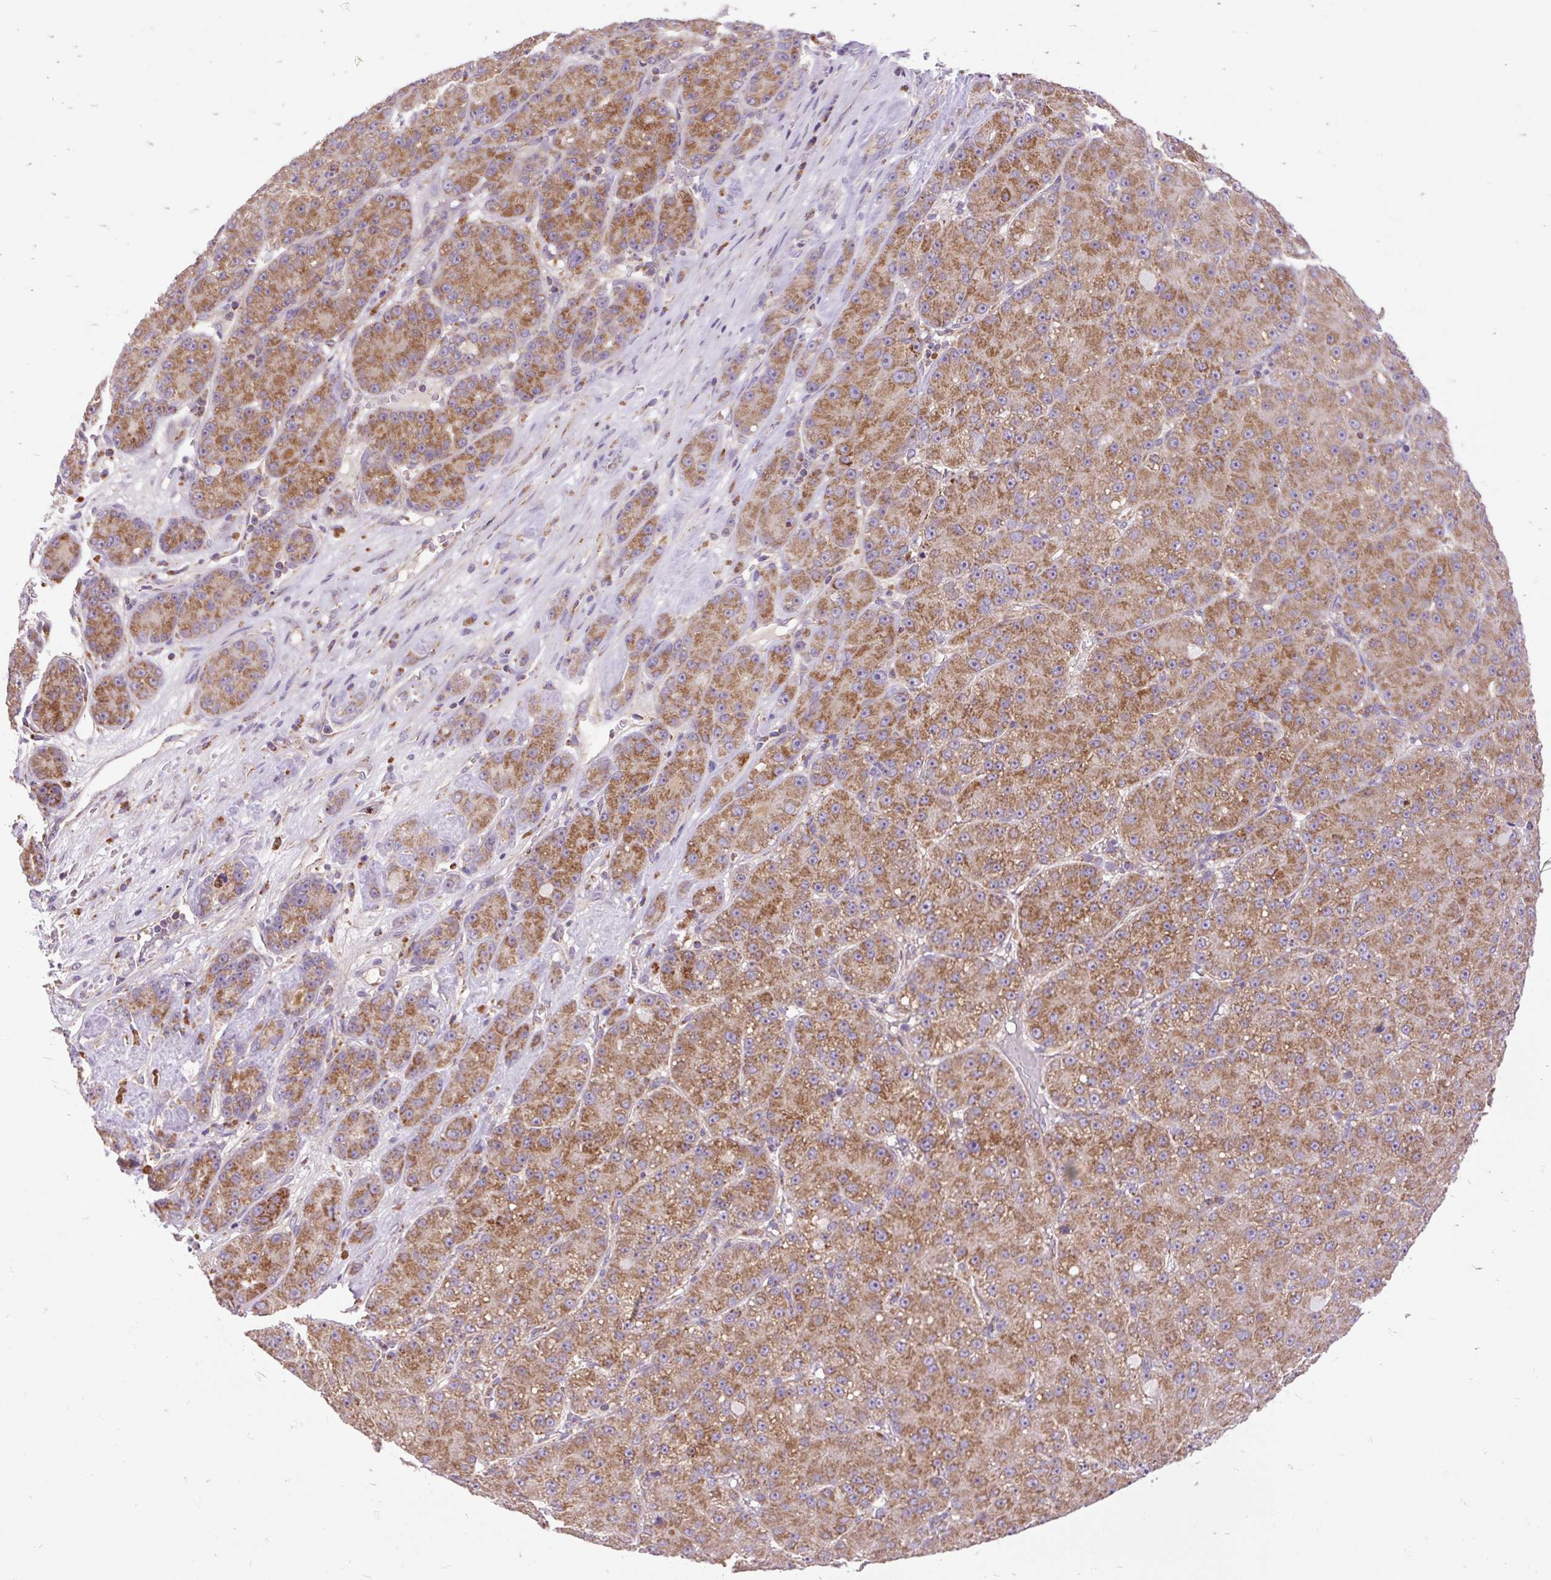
{"staining": {"intensity": "moderate", "quantity": ">75%", "location": "cytoplasmic/membranous"}, "tissue": "liver cancer", "cell_type": "Tumor cells", "image_type": "cancer", "snomed": [{"axis": "morphology", "description": "Carcinoma, Hepatocellular, NOS"}, {"axis": "topography", "description": "Liver"}], "caption": "The micrograph displays a brown stain indicating the presence of a protein in the cytoplasmic/membranous of tumor cells in liver cancer (hepatocellular carcinoma).", "gene": "TOMM40", "patient": {"sex": "male", "age": 67}}